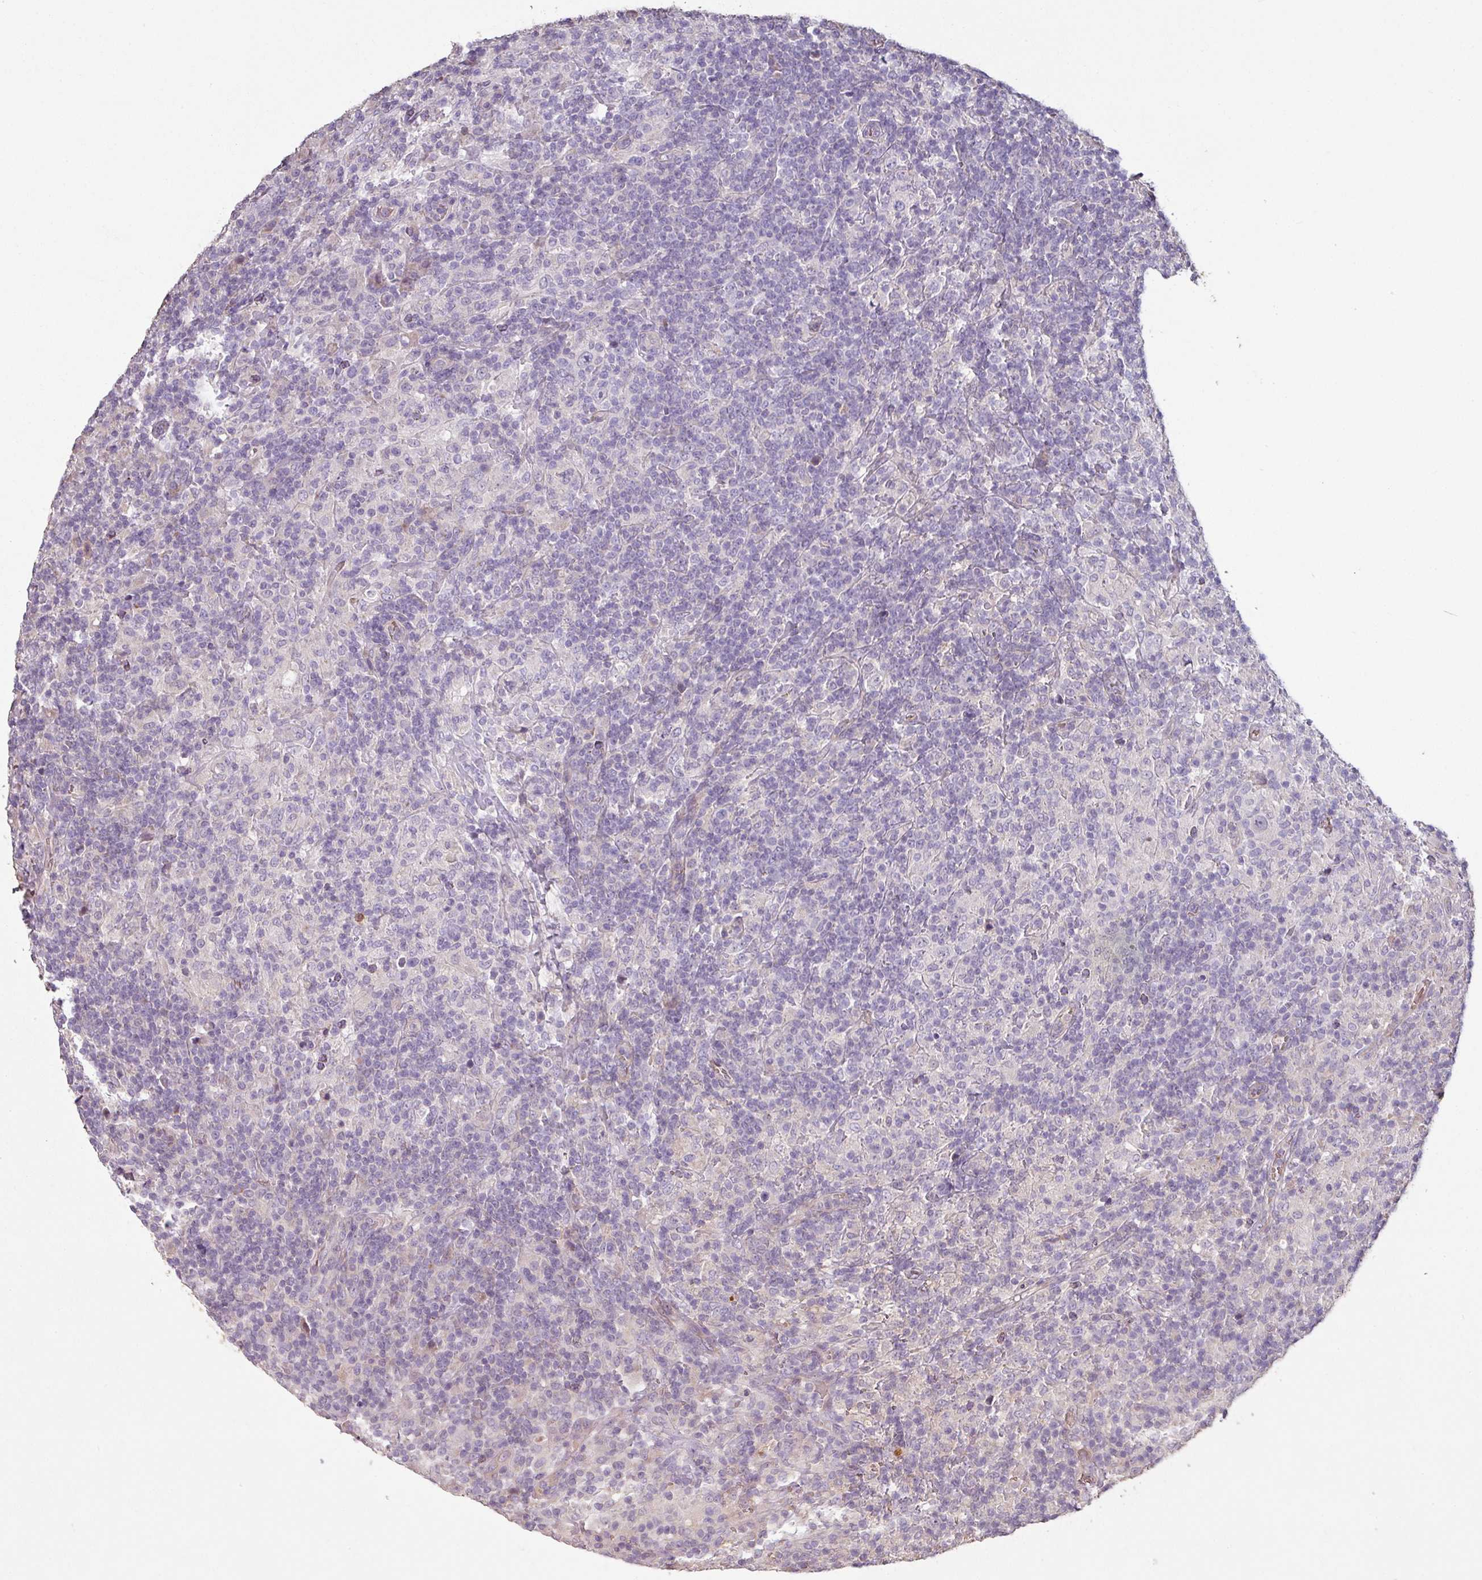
{"staining": {"intensity": "negative", "quantity": "none", "location": "none"}, "tissue": "lymphoma", "cell_type": "Tumor cells", "image_type": "cancer", "snomed": [{"axis": "morphology", "description": "Hodgkin's disease, NOS"}, {"axis": "topography", "description": "Lymph node"}], "caption": "Immunohistochemistry (IHC) of human lymphoma shows no staining in tumor cells. (Immunohistochemistry, brightfield microscopy, high magnification).", "gene": "NHSL2", "patient": {"sex": "male", "age": 70}}